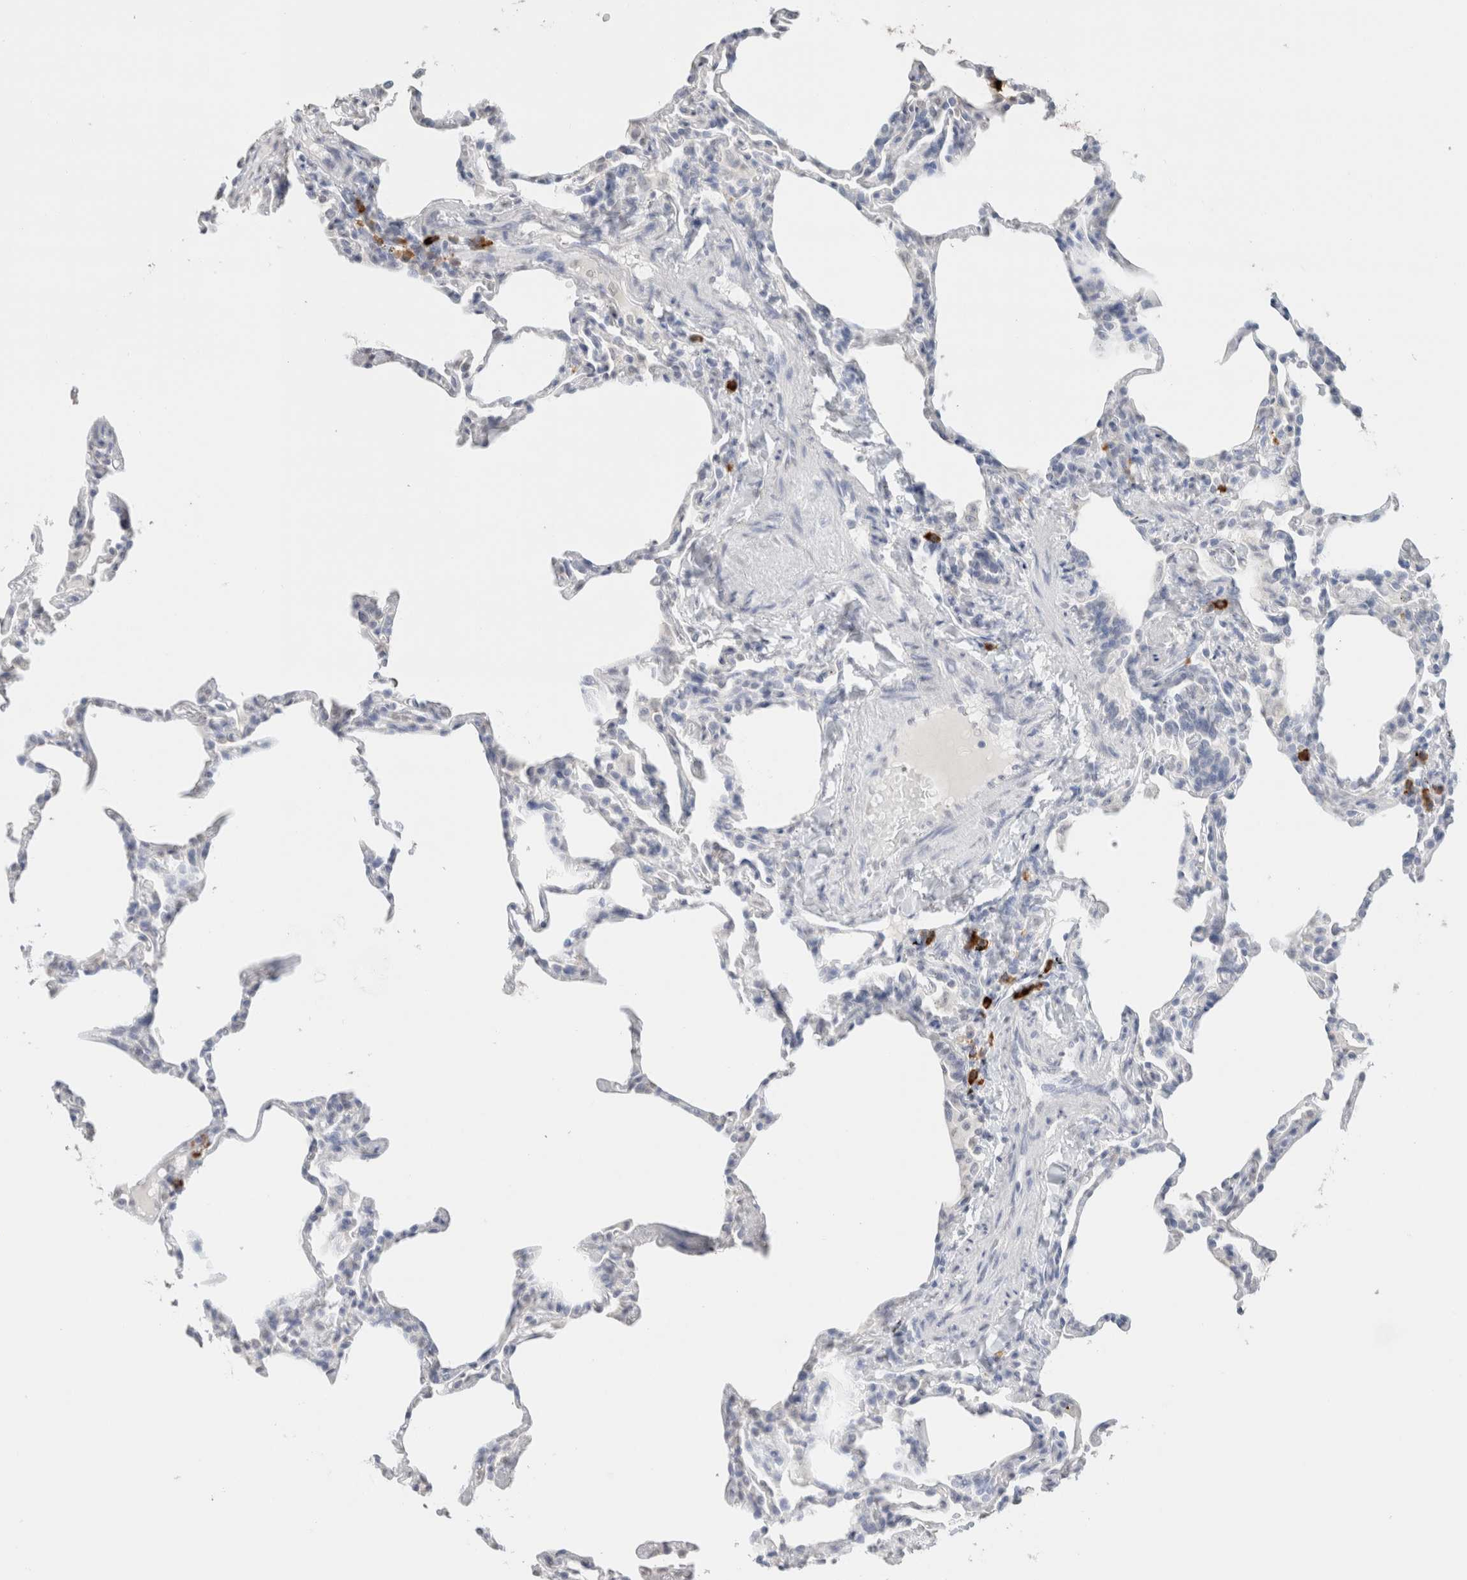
{"staining": {"intensity": "negative", "quantity": "none", "location": "none"}, "tissue": "lung", "cell_type": "Alveolar cells", "image_type": "normal", "snomed": [{"axis": "morphology", "description": "Normal tissue, NOS"}, {"axis": "topography", "description": "Lung"}], "caption": "IHC of unremarkable lung exhibits no expression in alveolar cells.", "gene": "CD80", "patient": {"sex": "male", "age": 20}}